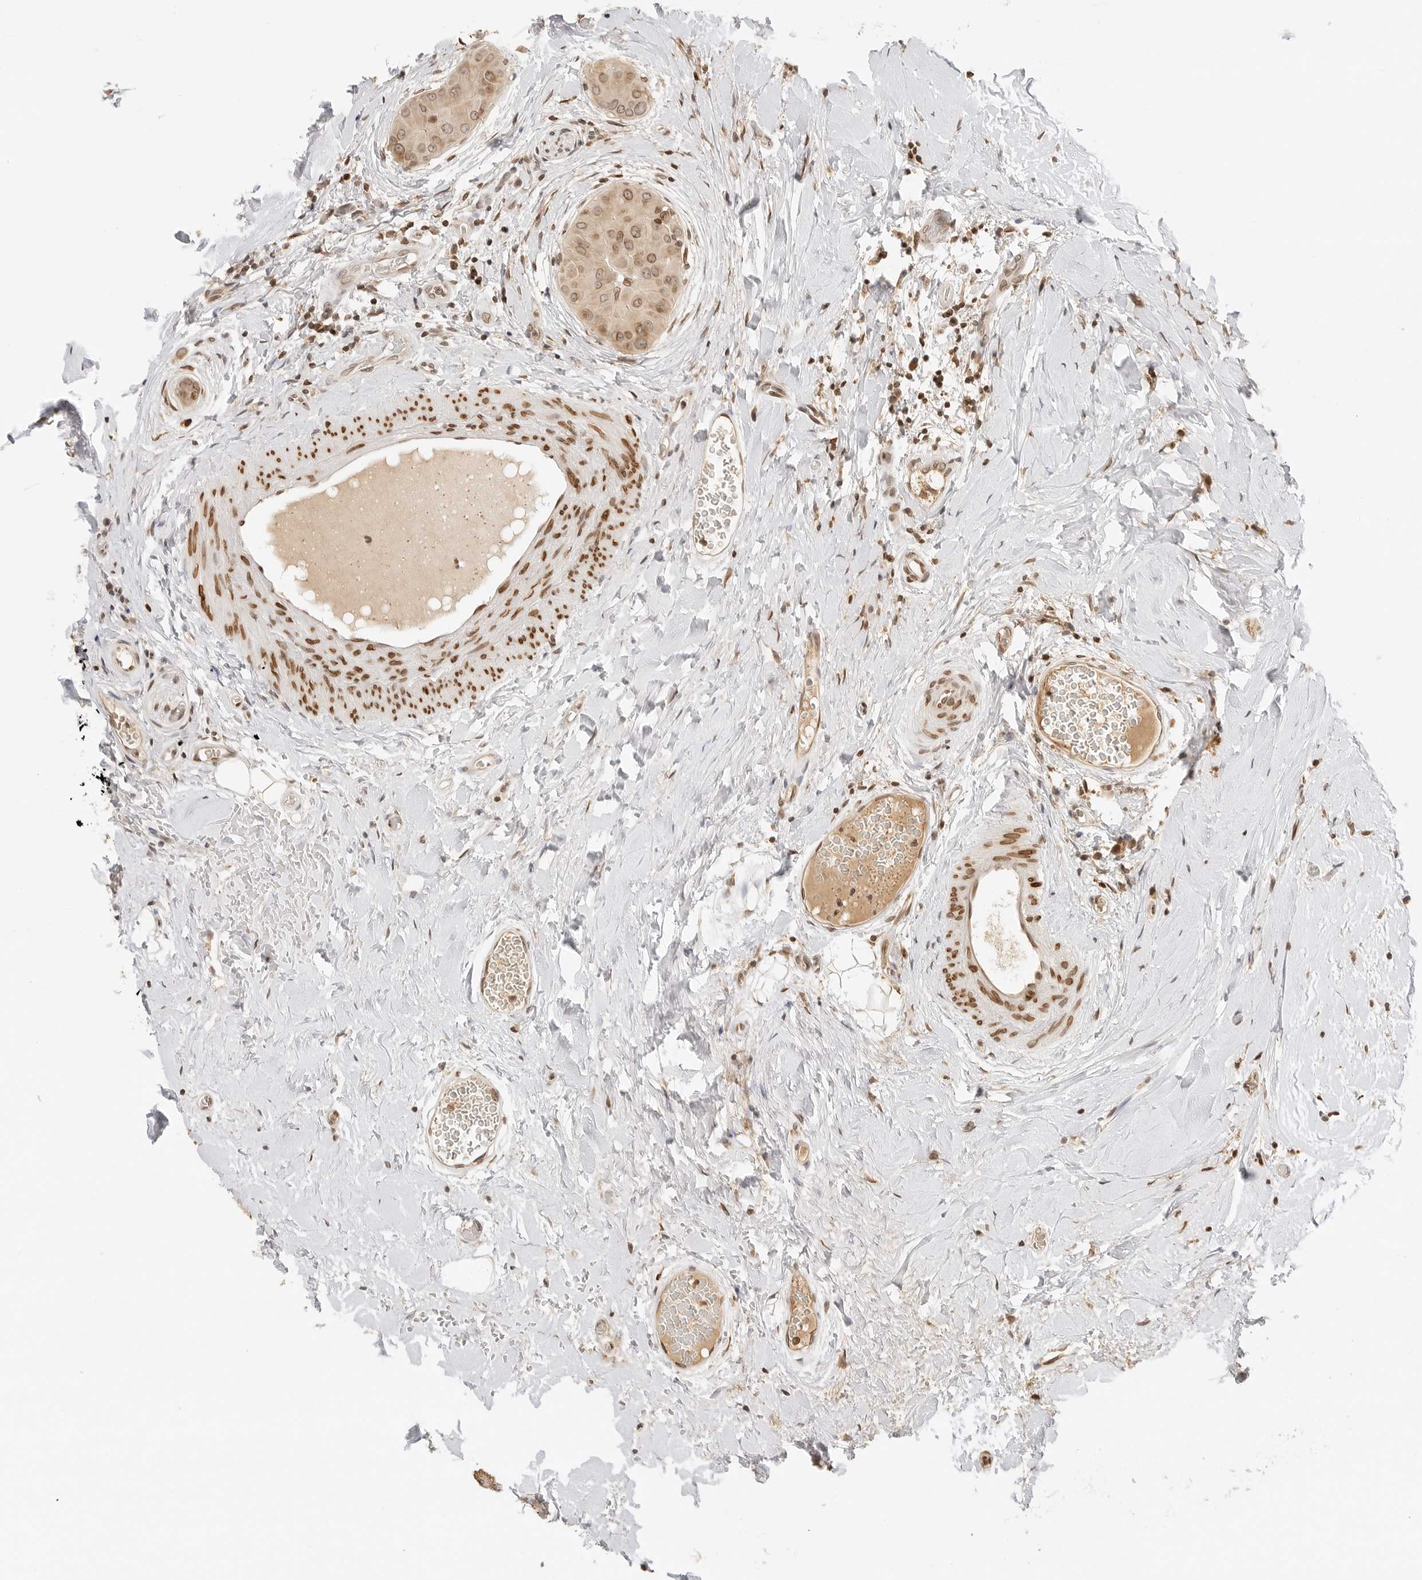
{"staining": {"intensity": "moderate", "quantity": ">75%", "location": "cytoplasmic/membranous,nuclear"}, "tissue": "thyroid cancer", "cell_type": "Tumor cells", "image_type": "cancer", "snomed": [{"axis": "morphology", "description": "Papillary adenocarcinoma, NOS"}, {"axis": "topography", "description": "Thyroid gland"}], "caption": "Brown immunohistochemical staining in human papillary adenocarcinoma (thyroid) shows moderate cytoplasmic/membranous and nuclear positivity in approximately >75% of tumor cells.", "gene": "POLH", "patient": {"sex": "male", "age": 33}}